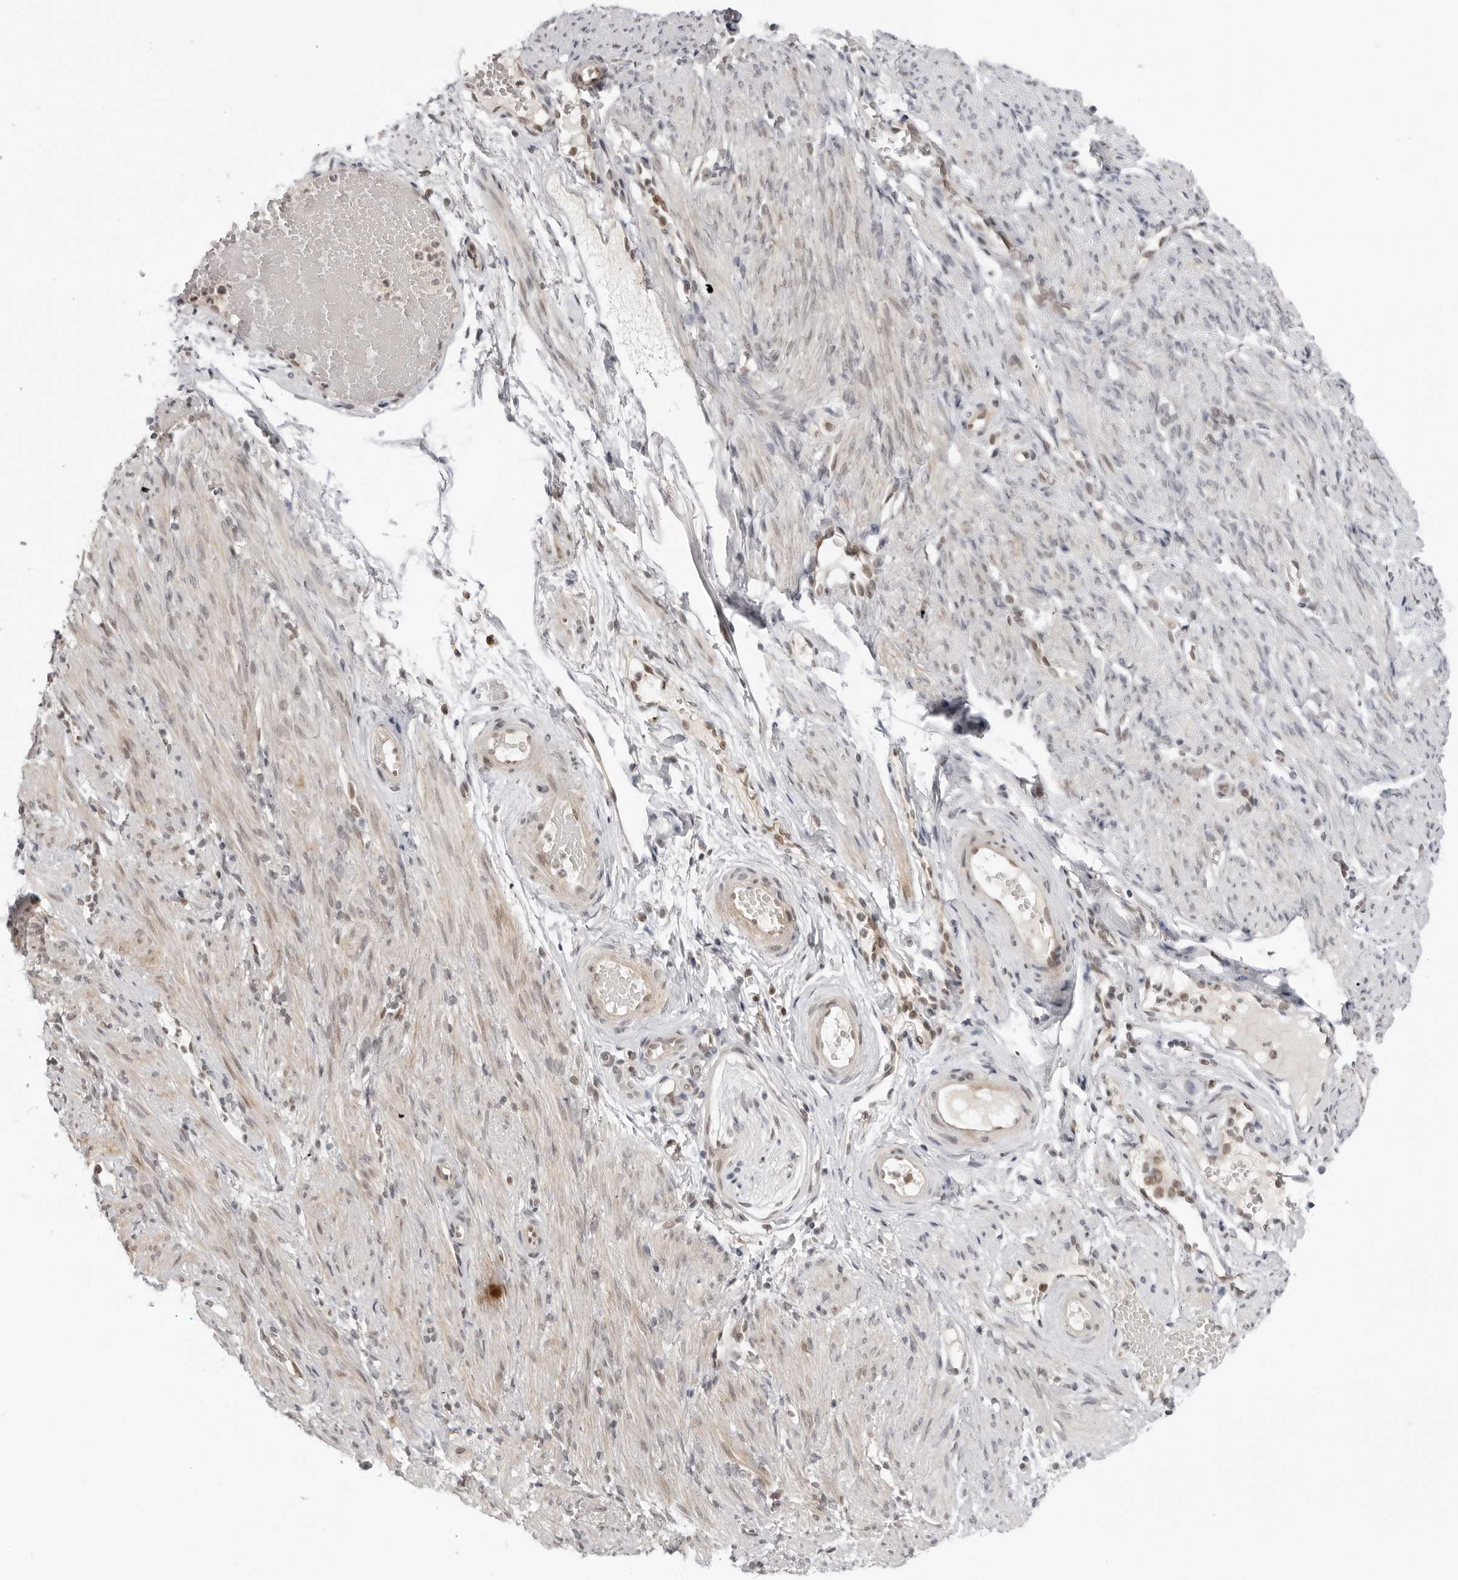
{"staining": {"intensity": "moderate", "quantity": "25%-75%", "location": "cytoplasmic/membranous,nuclear"}, "tissue": "adipose tissue", "cell_type": "Adipocytes", "image_type": "normal", "snomed": [{"axis": "morphology", "description": "Normal tissue, NOS"}, {"axis": "topography", "description": "Smooth muscle"}, {"axis": "topography", "description": "Peripheral nerve tissue"}], "caption": "Immunohistochemistry photomicrograph of benign adipose tissue: adipose tissue stained using immunohistochemistry (IHC) displays medium levels of moderate protein expression localized specifically in the cytoplasmic/membranous,nuclear of adipocytes, appearing as a cytoplasmic/membranous,nuclear brown color.", "gene": "SRGAP2", "patient": {"sex": "female", "age": 39}}